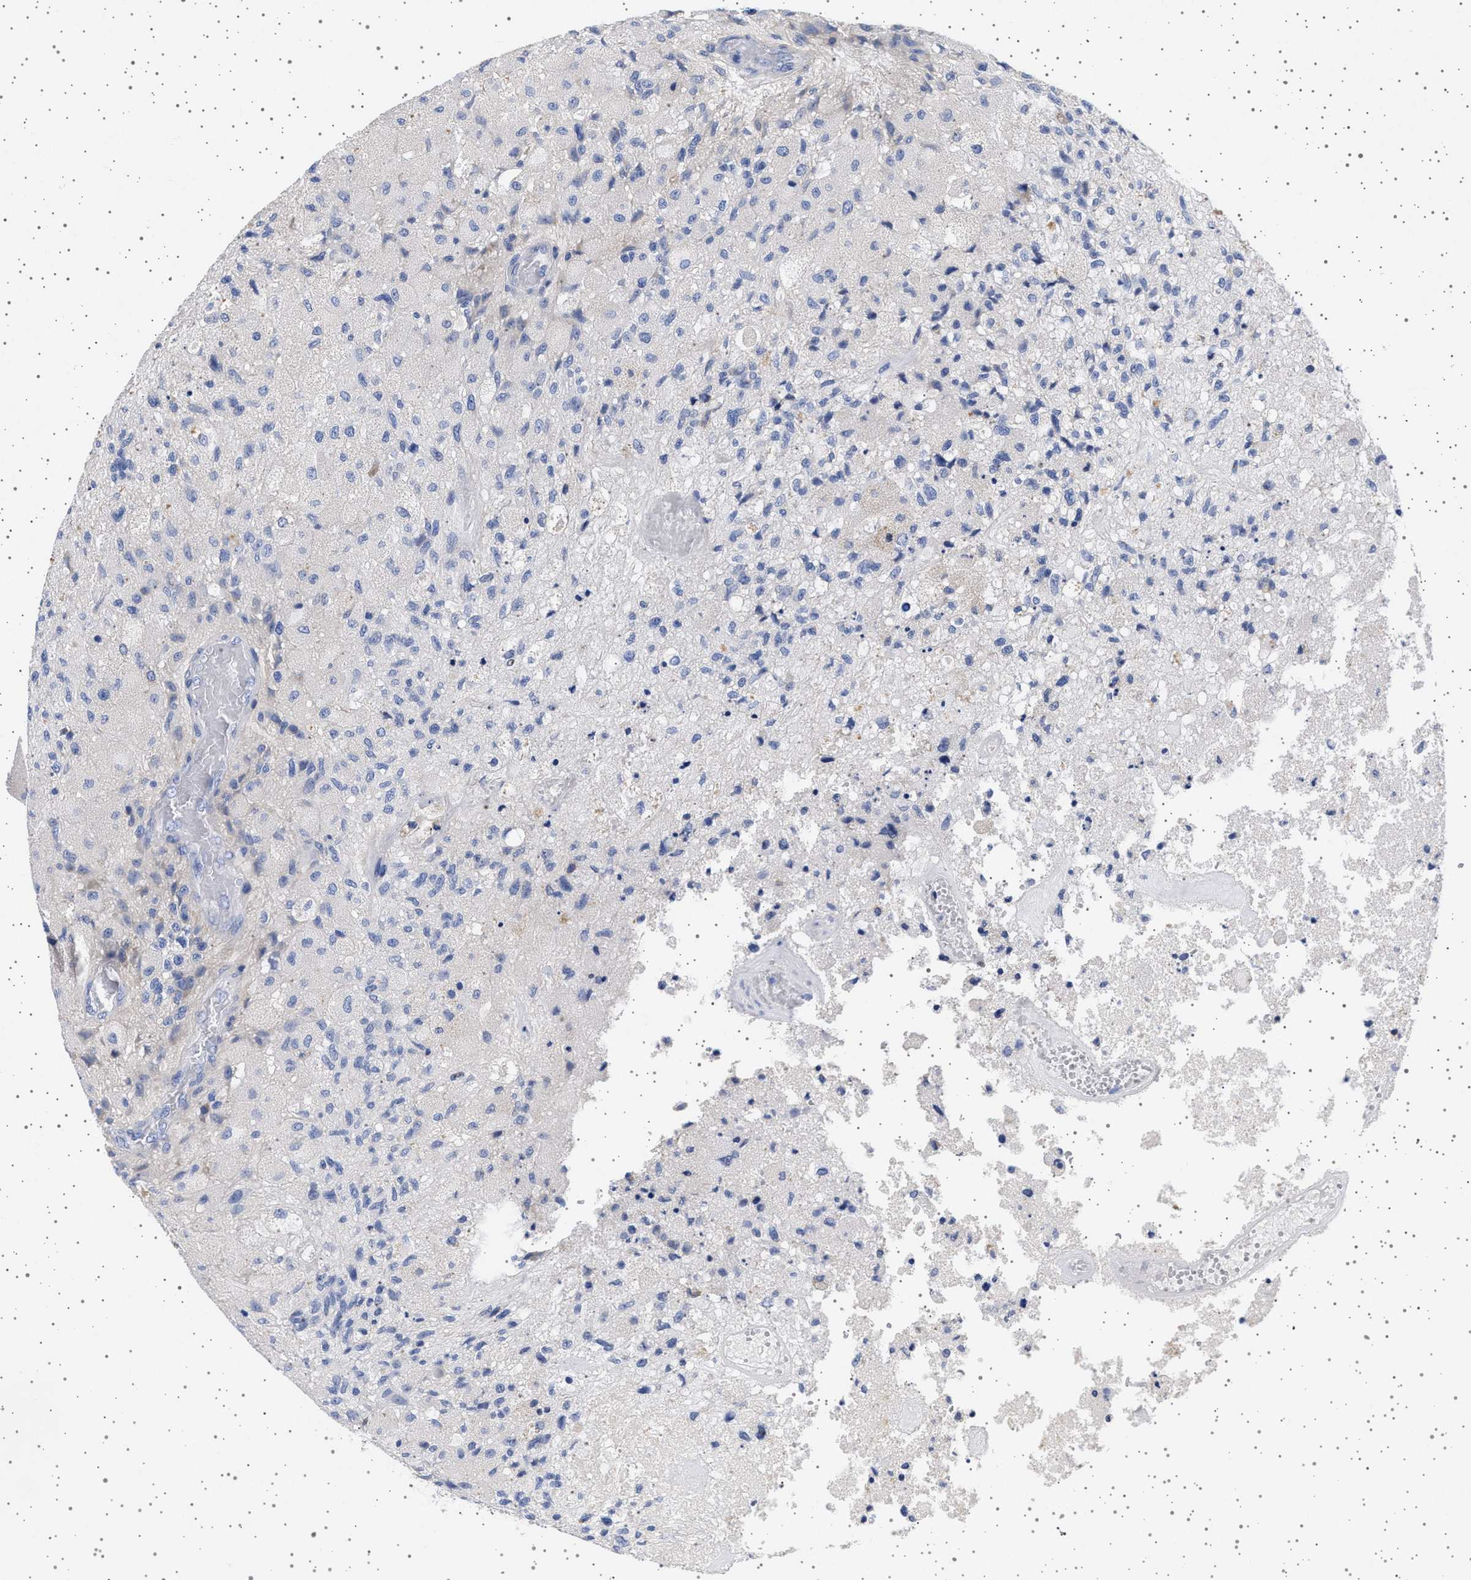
{"staining": {"intensity": "negative", "quantity": "none", "location": "none"}, "tissue": "glioma", "cell_type": "Tumor cells", "image_type": "cancer", "snomed": [{"axis": "morphology", "description": "Normal tissue, NOS"}, {"axis": "morphology", "description": "Glioma, malignant, High grade"}, {"axis": "topography", "description": "Cerebral cortex"}], "caption": "Glioma was stained to show a protein in brown. There is no significant expression in tumor cells.", "gene": "TRMT10B", "patient": {"sex": "male", "age": 77}}